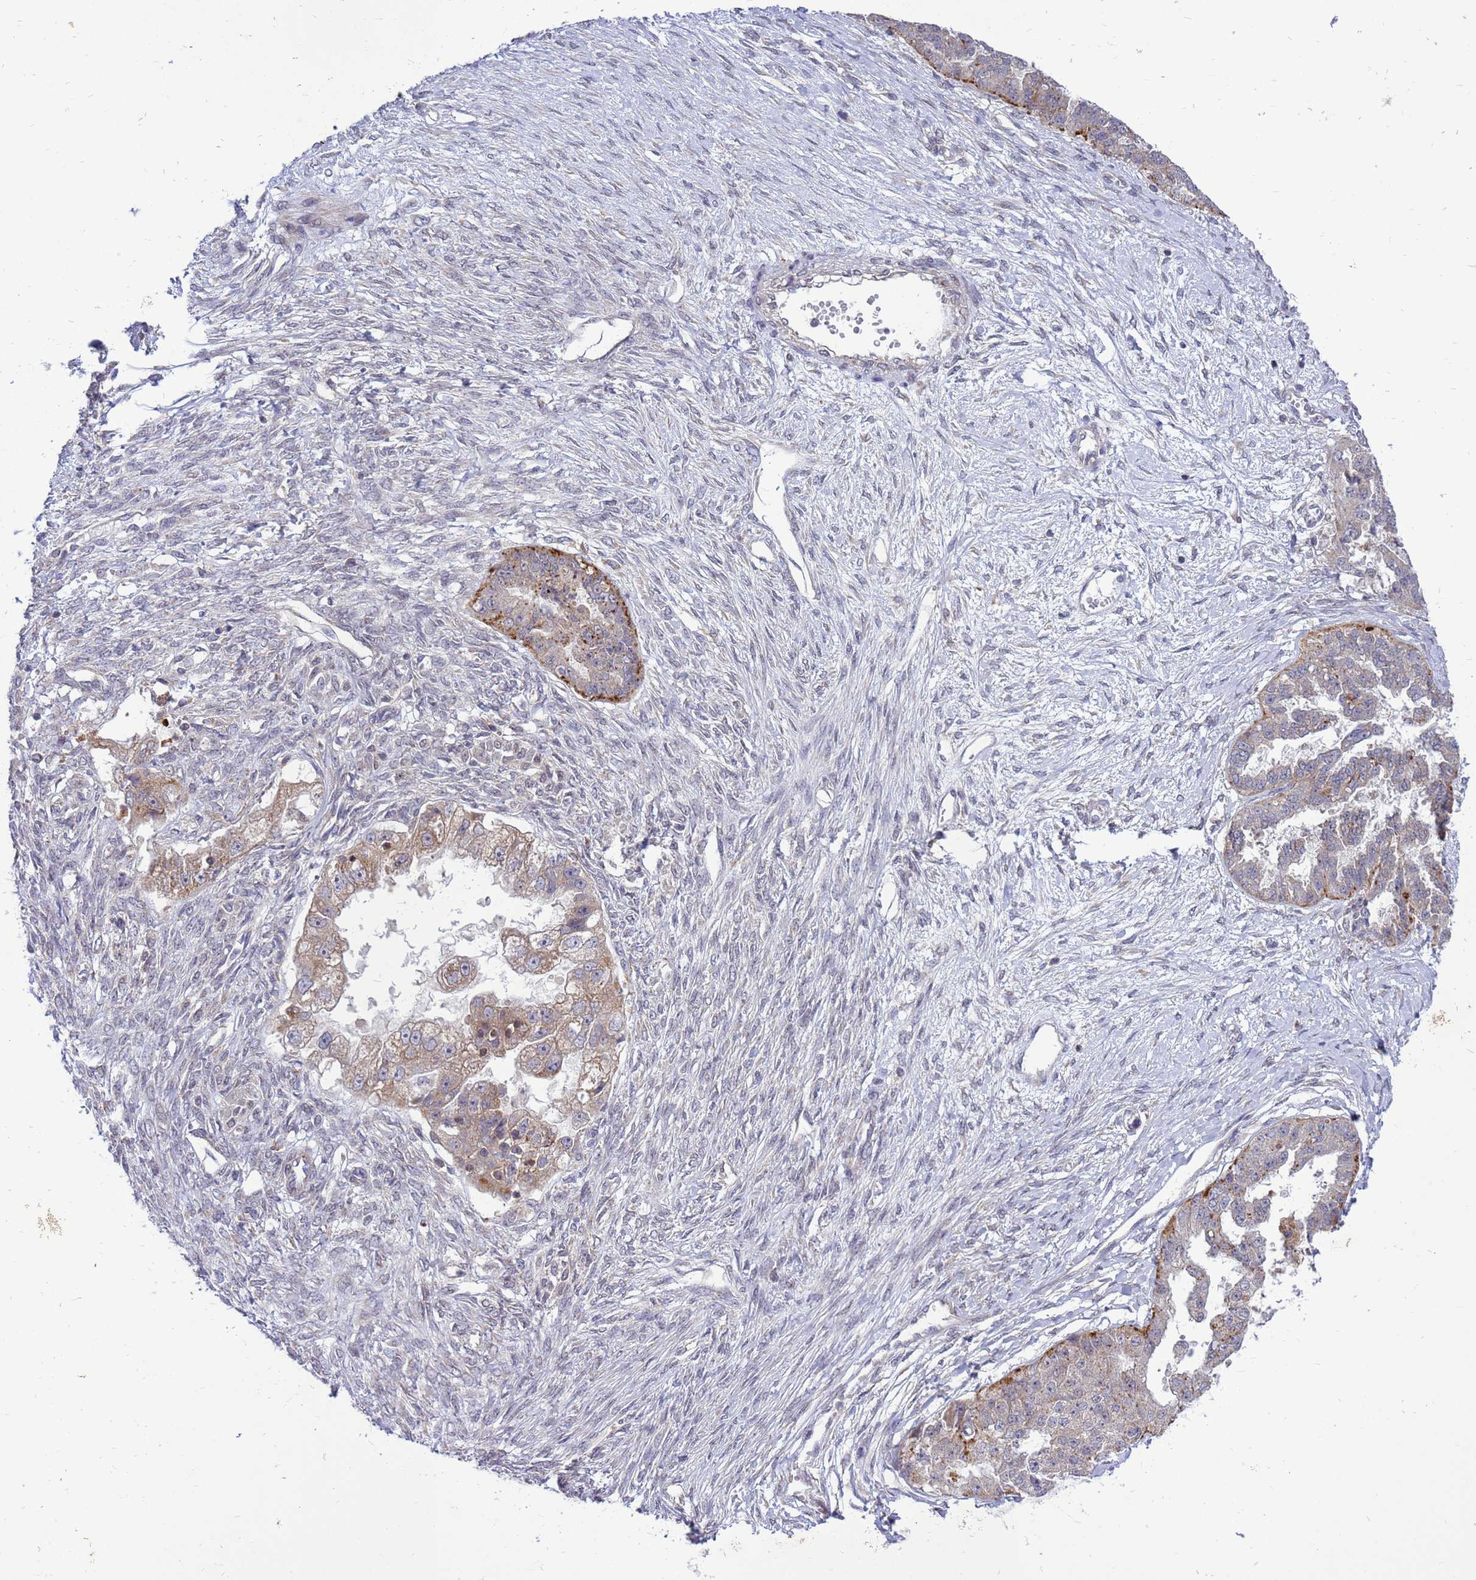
{"staining": {"intensity": "moderate", "quantity": "<25%", "location": "cytoplasmic/membranous"}, "tissue": "ovarian cancer", "cell_type": "Tumor cells", "image_type": "cancer", "snomed": [{"axis": "morphology", "description": "Cystadenocarcinoma, serous, NOS"}, {"axis": "topography", "description": "Ovary"}], "caption": "An image showing moderate cytoplasmic/membranous expression in approximately <25% of tumor cells in ovarian cancer (serous cystadenocarcinoma), as visualized by brown immunohistochemical staining.", "gene": "C12orf43", "patient": {"sex": "female", "age": 58}}